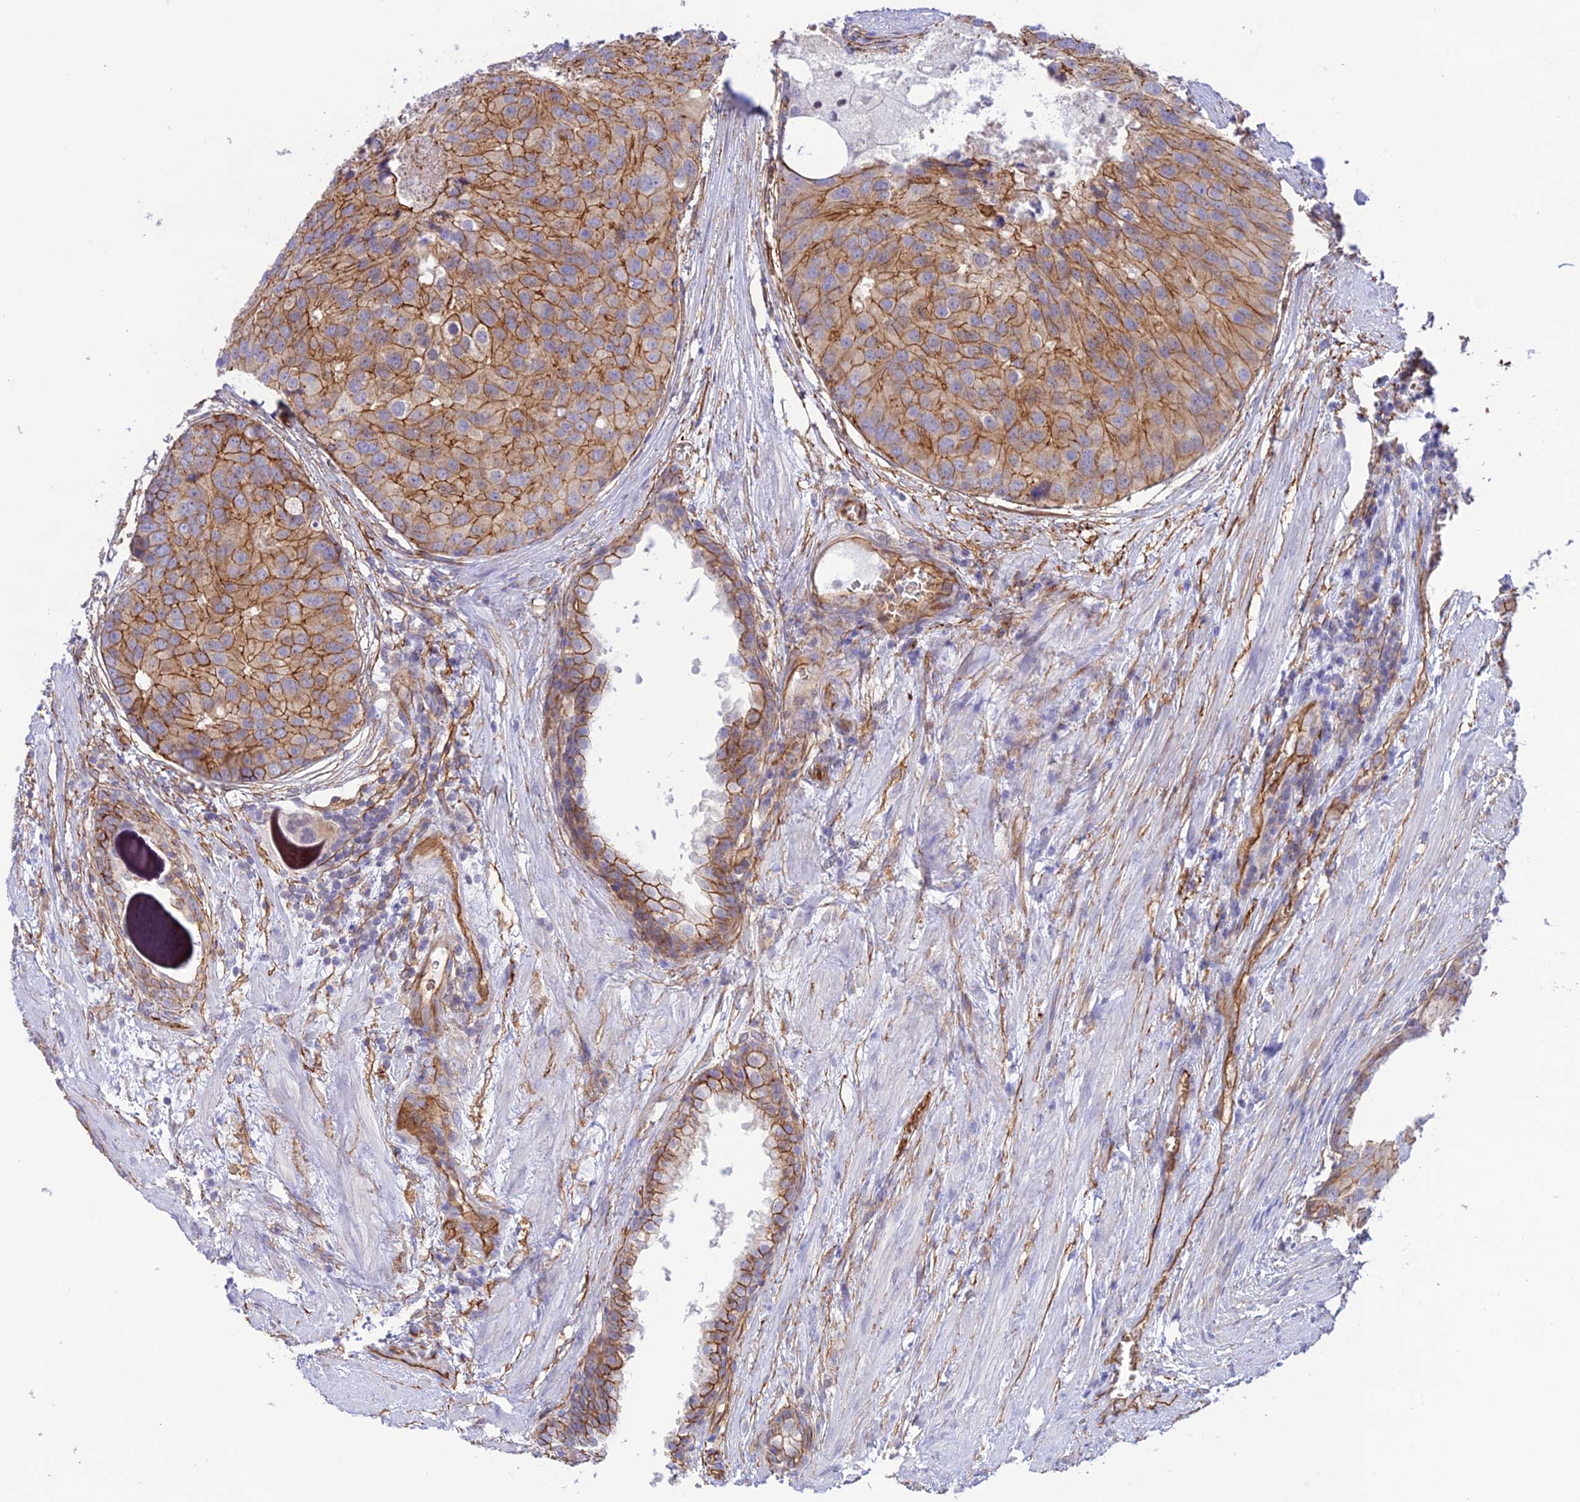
{"staining": {"intensity": "moderate", "quantity": ">75%", "location": "cytoplasmic/membranous"}, "tissue": "prostate cancer", "cell_type": "Tumor cells", "image_type": "cancer", "snomed": [{"axis": "morphology", "description": "Adenocarcinoma, High grade"}, {"axis": "topography", "description": "Prostate"}], "caption": "Protein analysis of prostate cancer tissue shows moderate cytoplasmic/membranous staining in about >75% of tumor cells.", "gene": "YPEL5", "patient": {"sex": "male", "age": 62}}